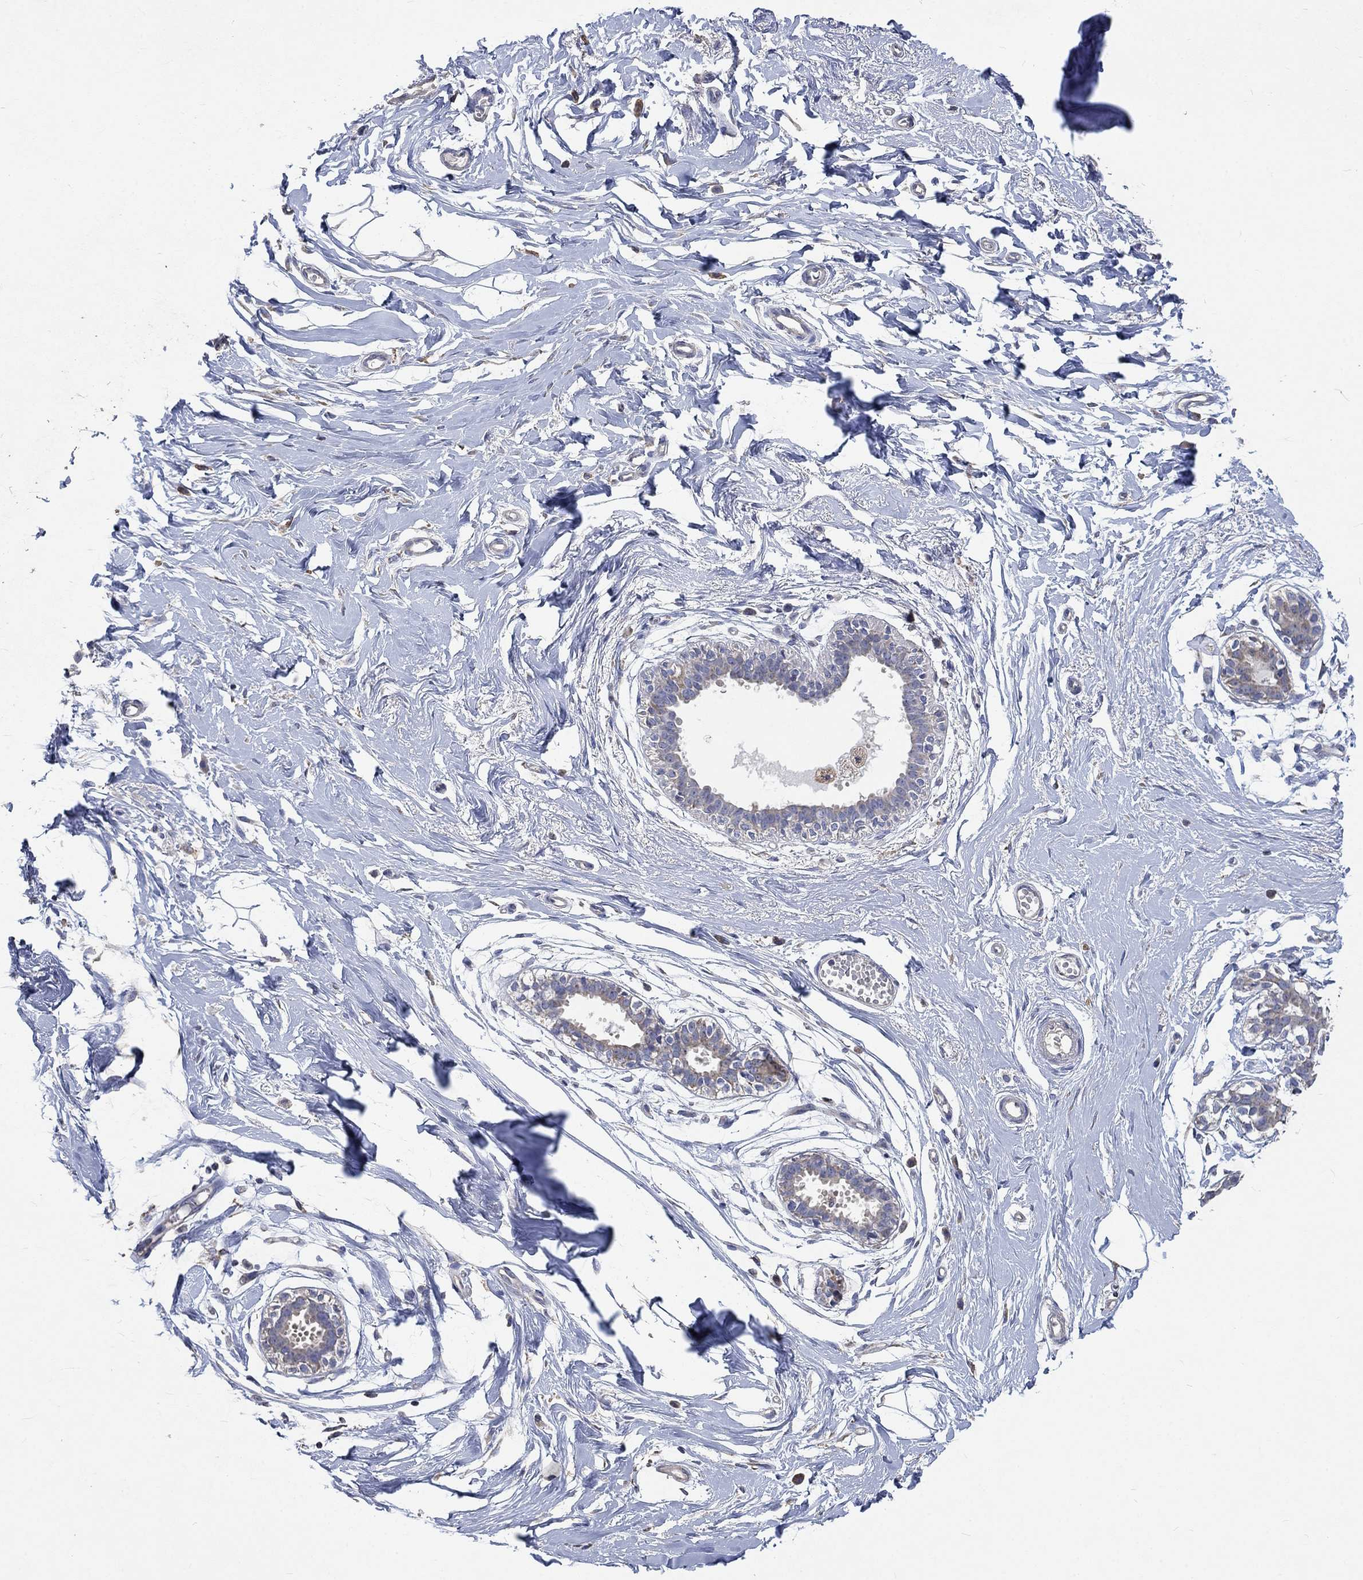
{"staining": {"intensity": "negative", "quantity": "none", "location": "none"}, "tissue": "breast", "cell_type": "Adipocytes", "image_type": "normal", "snomed": [{"axis": "morphology", "description": "Normal tissue, NOS"}, {"axis": "topography", "description": "Breast"}], "caption": "A photomicrograph of breast stained for a protein reveals no brown staining in adipocytes. The staining was performed using DAB (3,3'-diaminobenzidine) to visualize the protein expression in brown, while the nuclei were stained in blue with hematoxylin (Magnification: 20x).", "gene": "UGT8", "patient": {"sex": "female", "age": 49}}